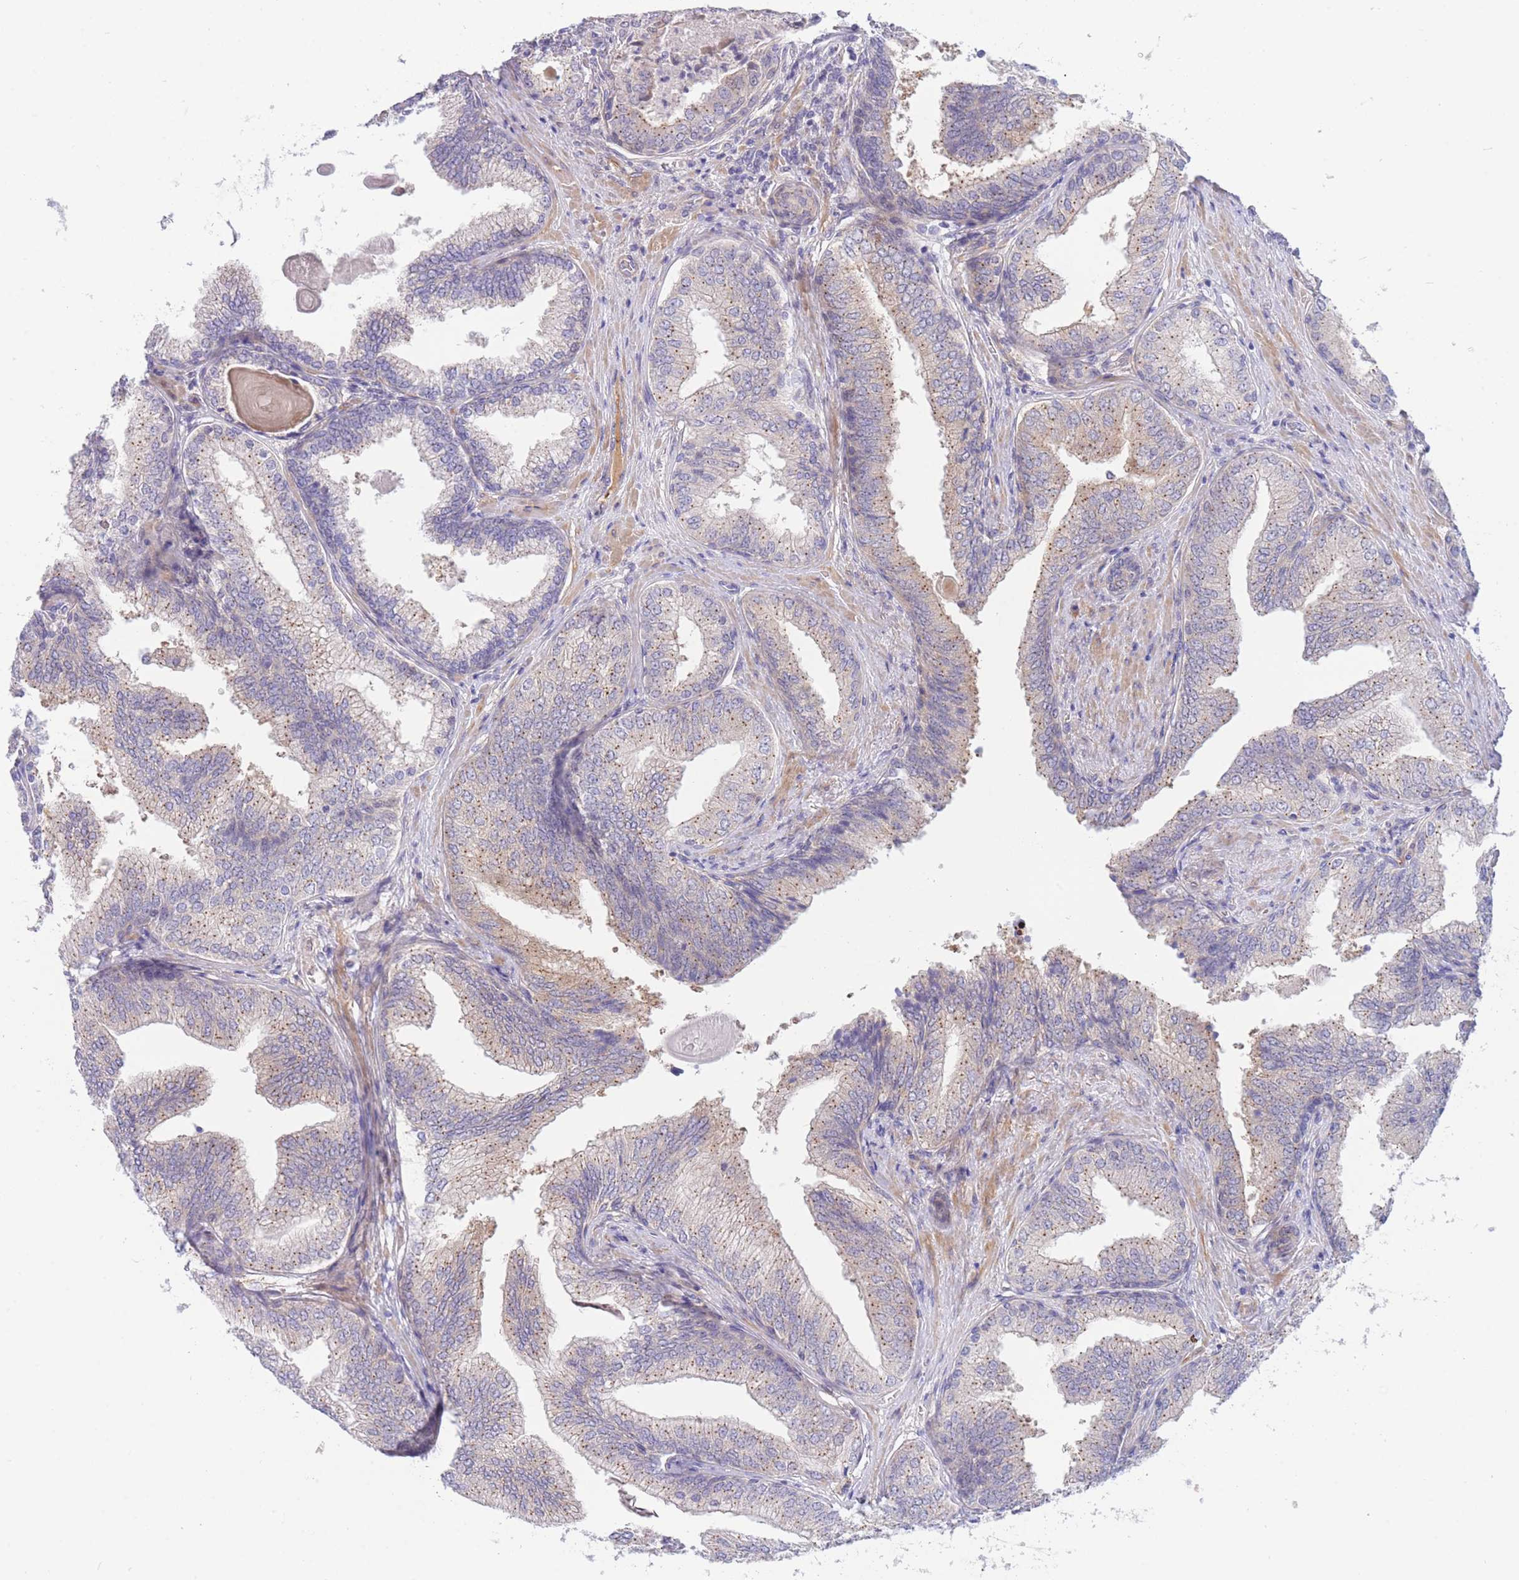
{"staining": {"intensity": "moderate", "quantity": "<25%", "location": "cytoplasmic/membranous"}, "tissue": "prostate cancer", "cell_type": "Tumor cells", "image_type": "cancer", "snomed": [{"axis": "morphology", "description": "Adenocarcinoma, High grade"}, {"axis": "topography", "description": "Prostate"}], "caption": "Protein expression analysis of prostate cancer (high-grade adenocarcinoma) reveals moderate cytoplasmic/membranous positivity in about <25% of tumor cells.", "gene": "APOL4", "patient": {"sex": "male", "age": 63}}